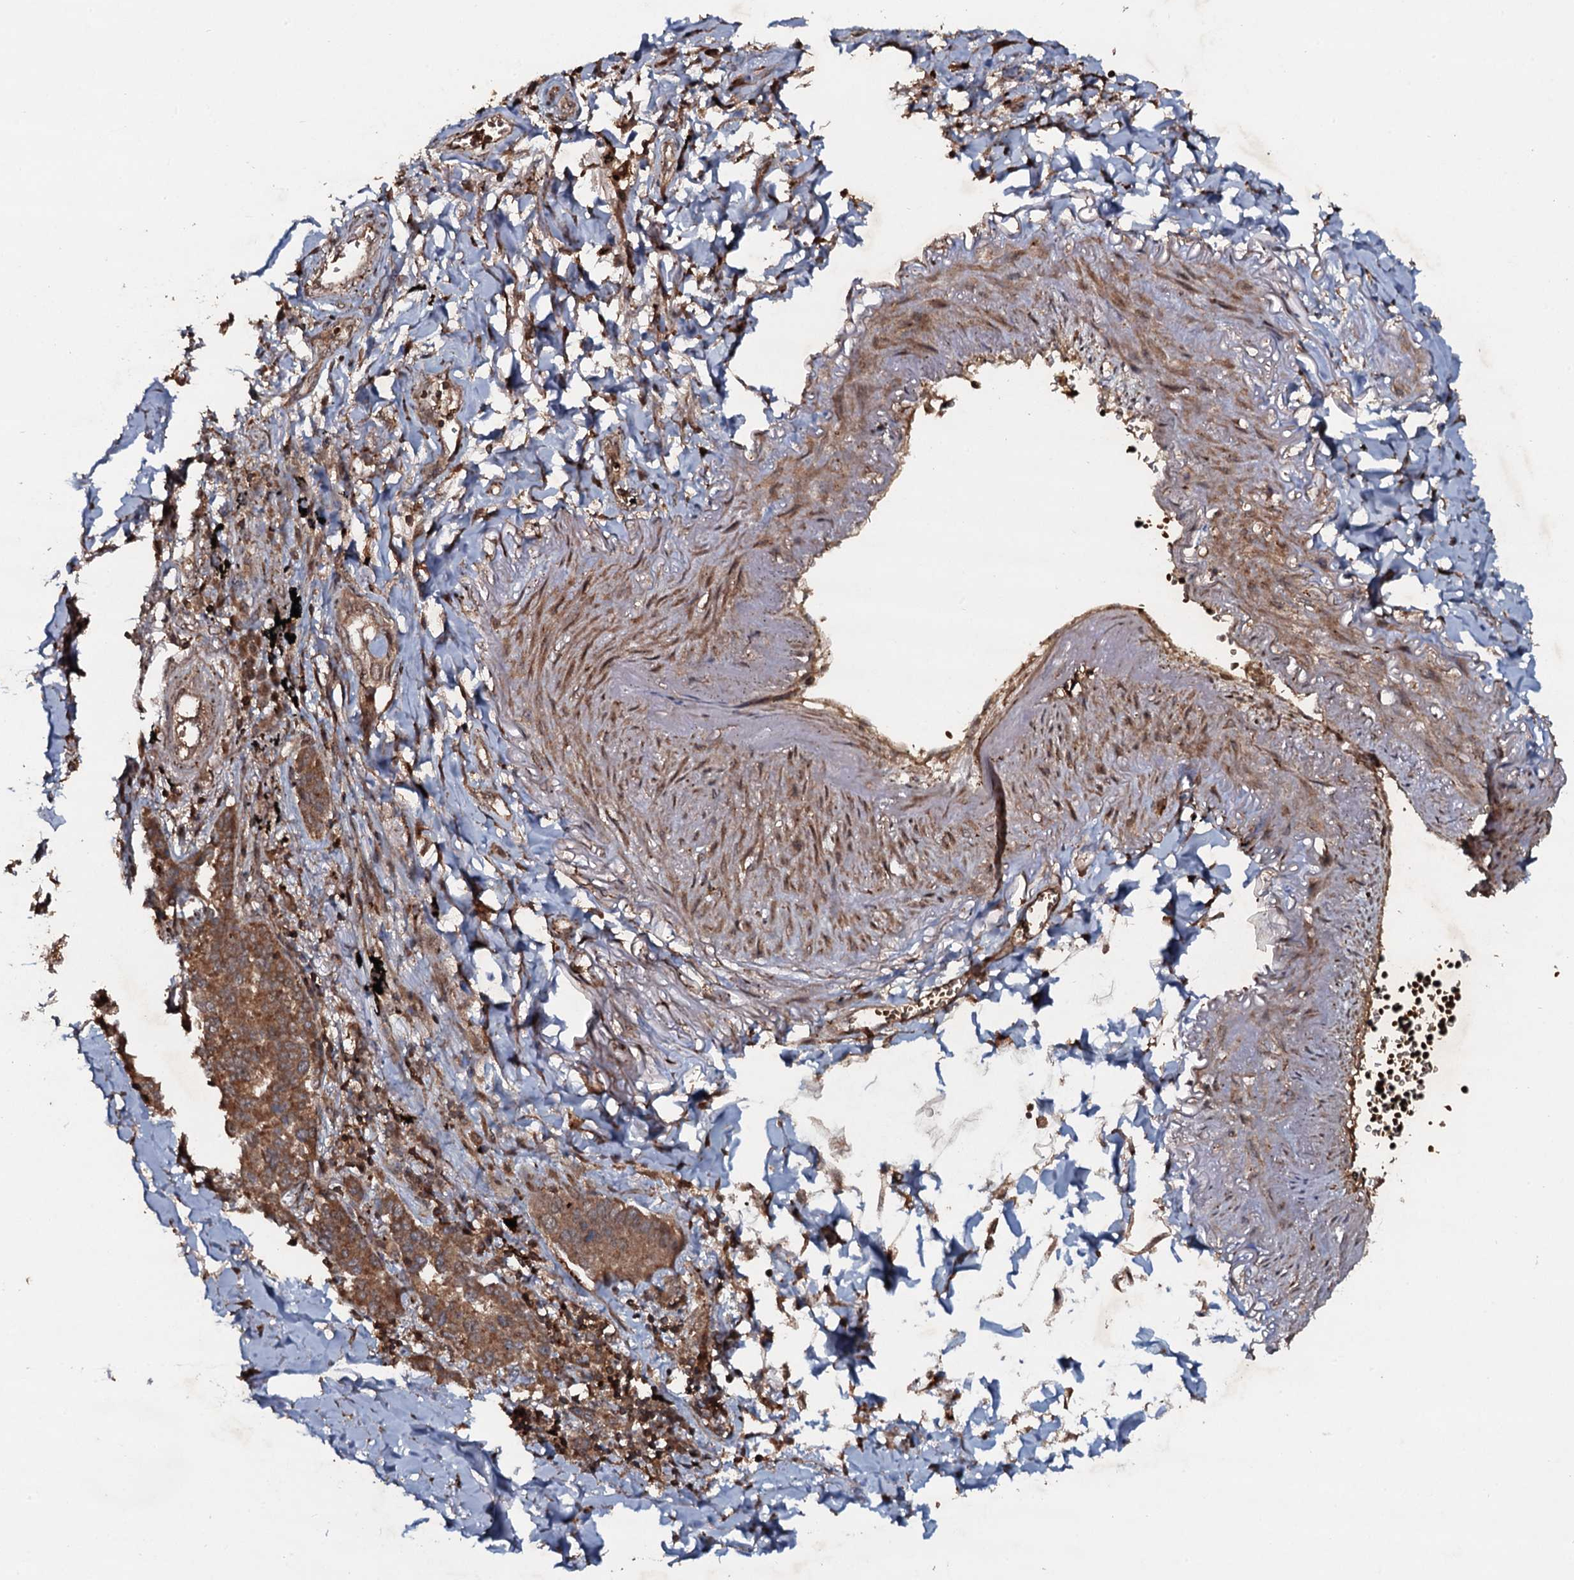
{"staining": {"intensity": "moderate", "quantity": ">75%", "location": "cytoplasmic/membranous"}, "tissue": "lung cancer", "cell_type": "Tumor cells", "image_type": "cancer", "snomed": [{"axis": "morphology", "description": "Adenocarcinoma, NOS"}, {"axis": "topography", "description": "Lung"}], "caption": "High-power microscopy captured an immunohistochemistry (IHC) histopathology image of lung adenocarcinoma, revealing moderate cytoplasmic/membranous positivity in approximately >75% of tumor cells.", "gene": "ADGRG3", "patient": {"sex": "male", "age": 67}}